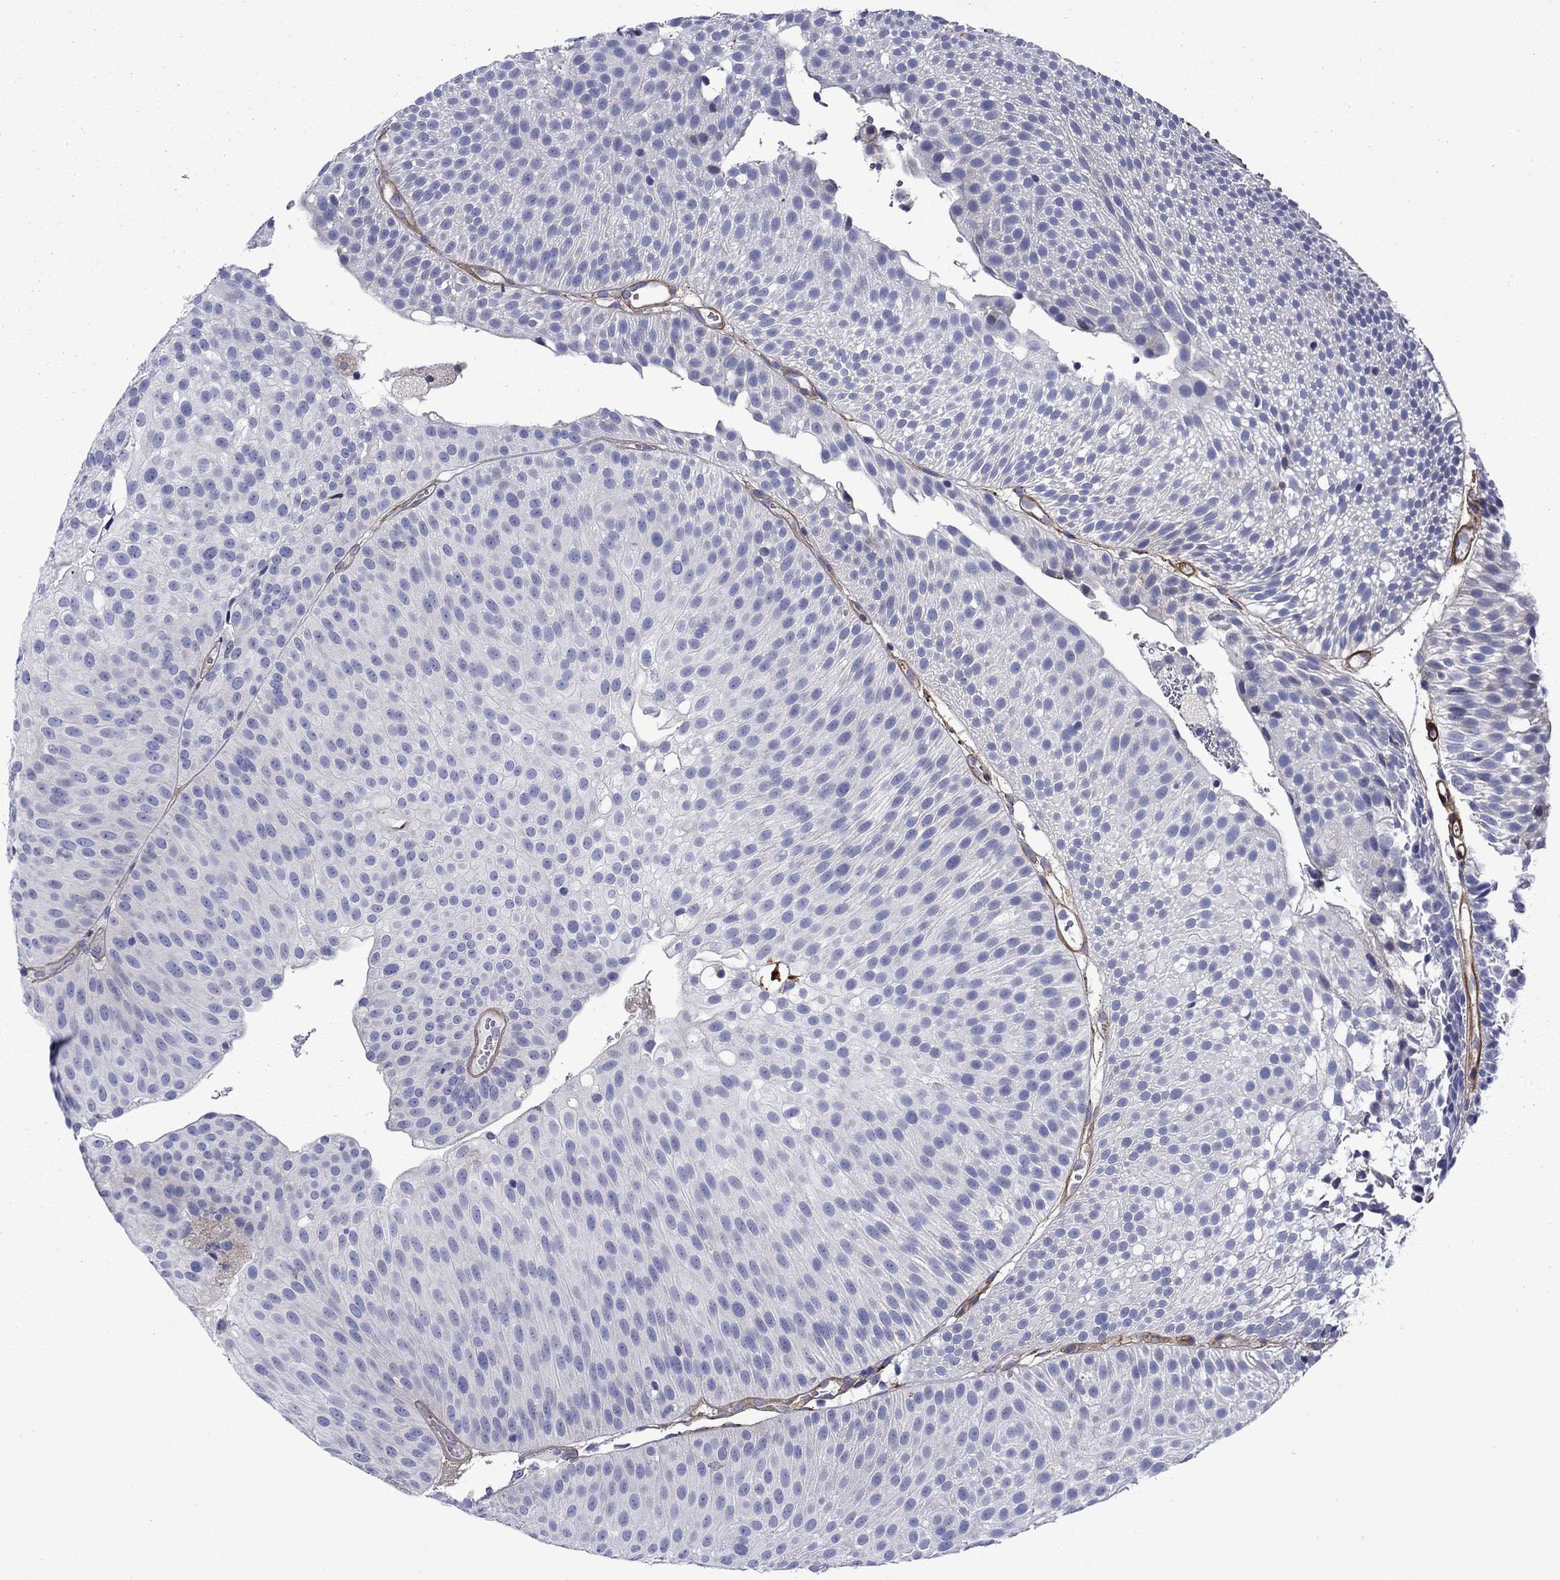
{"staining": {"intensity": "negative", "quantity": "none", "location": "none"}, "tissue": "urothelial cancer", "cell_type": "Tumor cells", "image_type": "cancer", "snomed": [{"axis": "morphology", "description": "Urothelial carcinoma, Low grade"}, {"axis": "topography", "description": "Urinary bladder"}], "caption": "Urothelial cancer was stained to show a protein in brown. There is no significant staining in tumor cells. (Stains: DAB (3,3'-diaminobenzidine) immunohistochemistry with hematoxylin counter stain, Microscopy: brightfield microscopy at high magnification).", "gene": "HSPG2", "patient": {"sex": "male", "age": 65}}